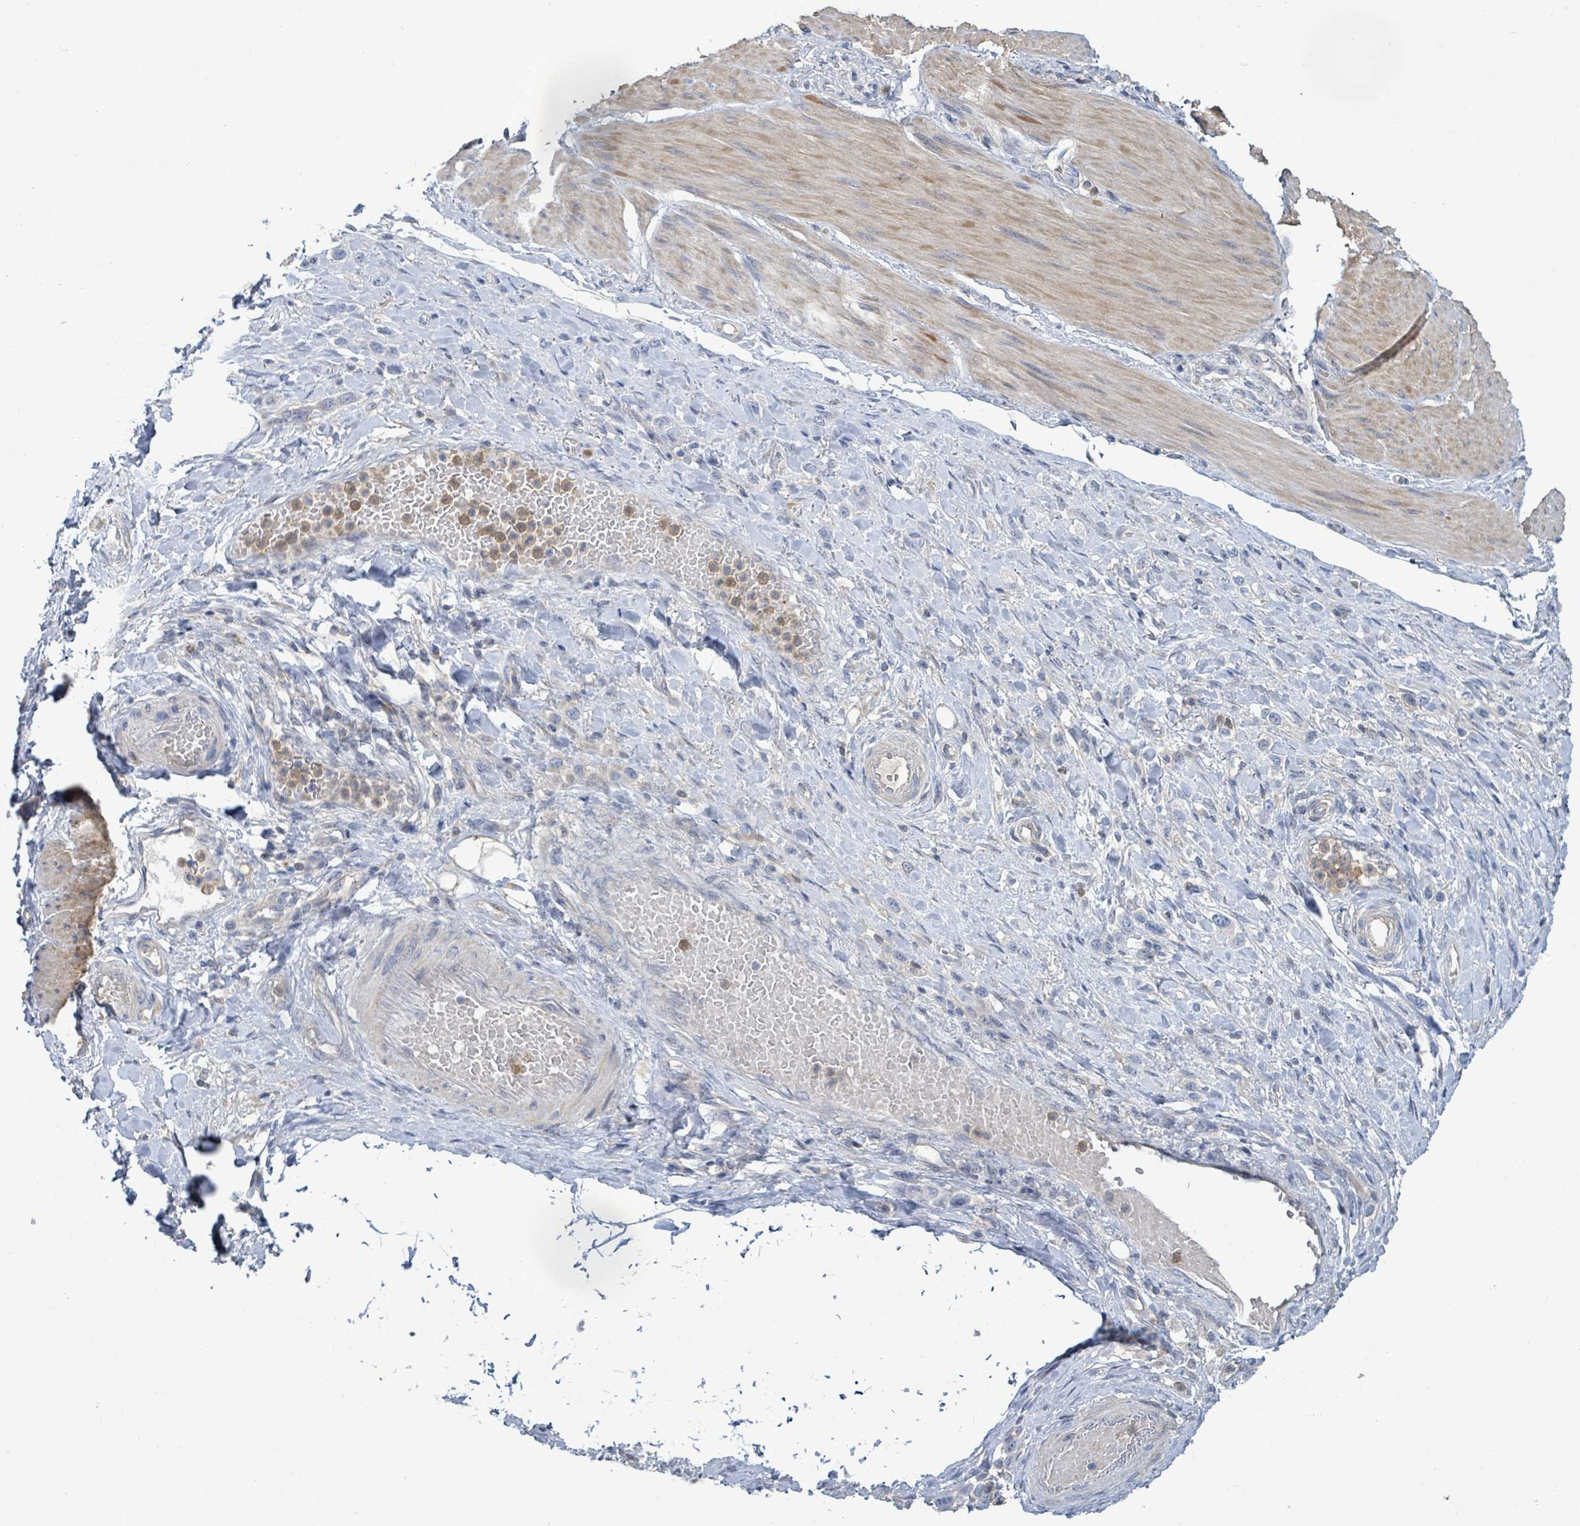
{"staining": {"intensity": "negative", "quantity": "none", "location": "none"}, "tissue": "stomach cancer", "cell_type": "Tumor cells", "image_type": "cancer", "snomed": [{"axis": "morphology", "description": "Adenocarcinoma, NOS"}, {"axis": "topography", "description": "Stomach"}], "caption": "This is an immunohistochemistry (IHC) histopathology image of human stomach adenocarcinoma. There is no positivity in tumor cells.", "gene": "PGAM1", "patient": {"sex": "female", "age": 65}}